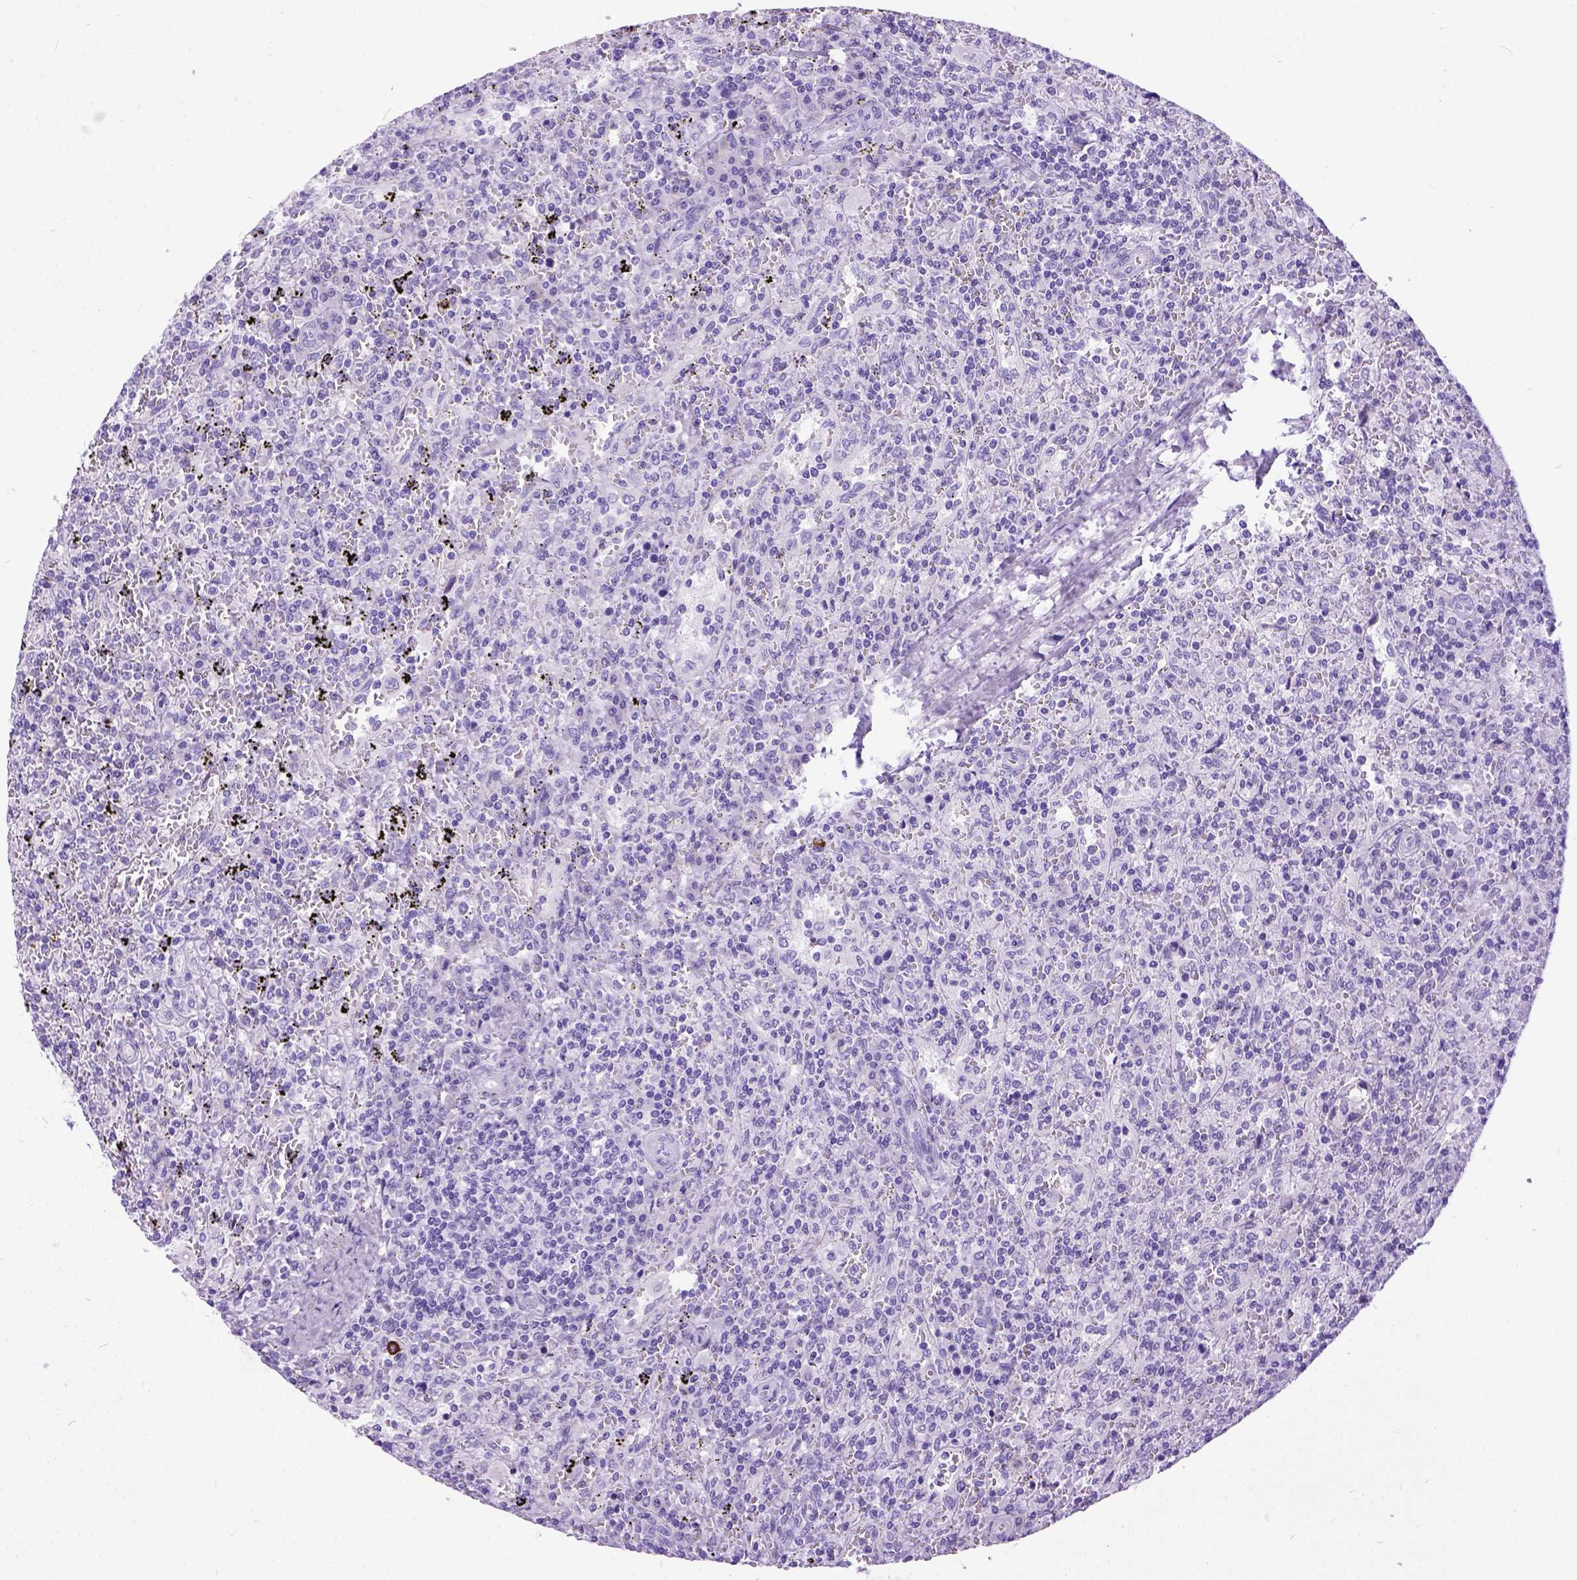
{"staining": {"intensity": "negative", "quantity": "none", "location": "none"}, "tissue": "lymphoma", "cell_type": "Tumor cells", "image_type": "cancer", "snomed": [{"axis": "morphology", "description": "Malignant lymphoma, non-Hodgkin's type, Low grade"}, {"axis": "topography", "description": "Spleen"}], "caption": "This image is of lymphoma stained with immunohistochemistry to label a protein in brown with the nuclei are counter-stained blue. There is no staining in tumor cells. (Stains: DAB (3,3'-diaminobenzidine) IHC with hematoxylin counter stain, Microscopy: brightfield microscopy at high magnification).", "gene": "IGF2", "patient": {"sex": "male", "age": 62}}